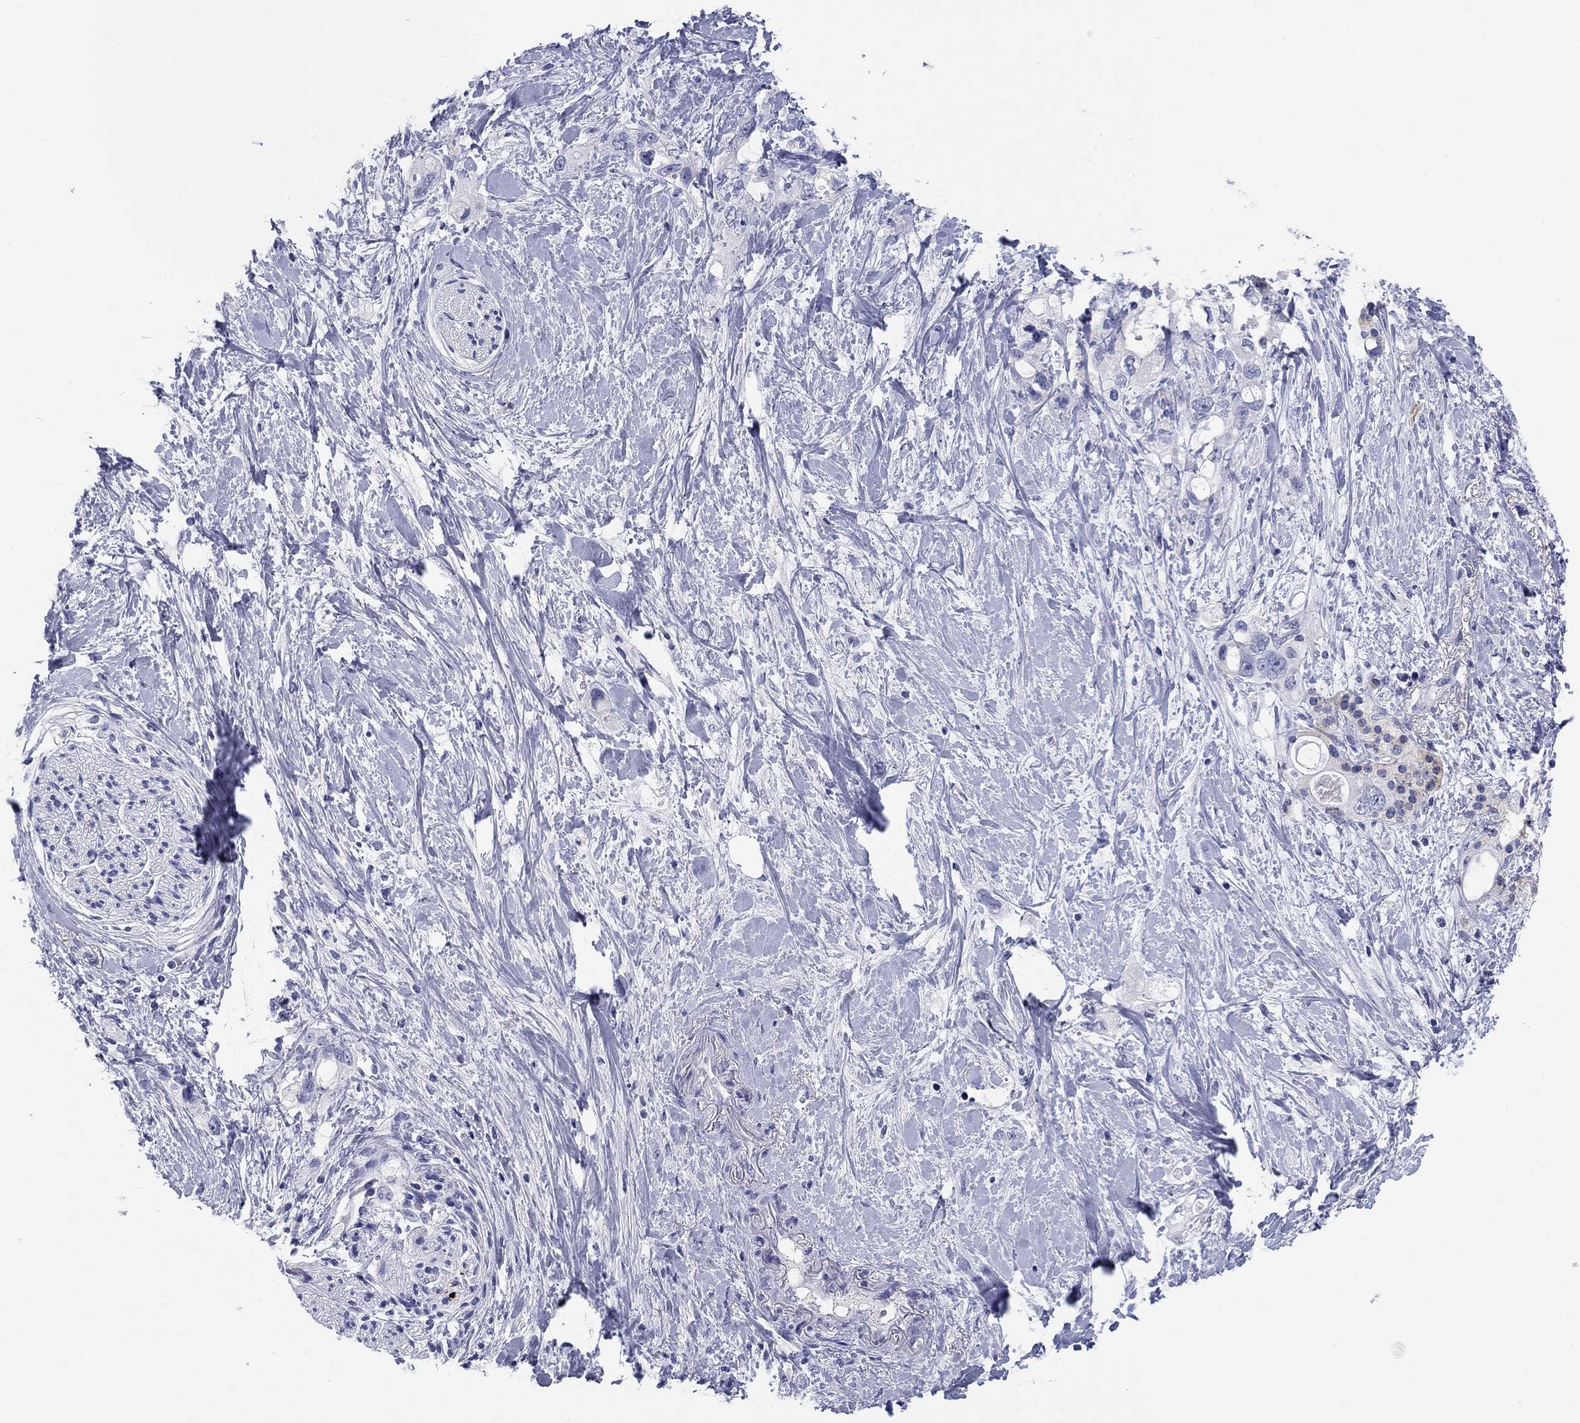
{"staining": {"intensity": "negative", "quantity": "none", "location": "none"}, "tissue": "pancreatic cancer", "cell_type": "Tumor cells", "image_type": "cancer", "snomed": [{"axis": "morphology", "description": "Adenocarcinoma, NOS"}, {"axis": "topography", "description": "Pancreas"}], "caption": "DAB immunohistochemical staining of human pancreatic cancer exhibits no significant expression in tumor cells.", "gene": "KCNH1", "patient": {"sex": "female", "age": 56}}